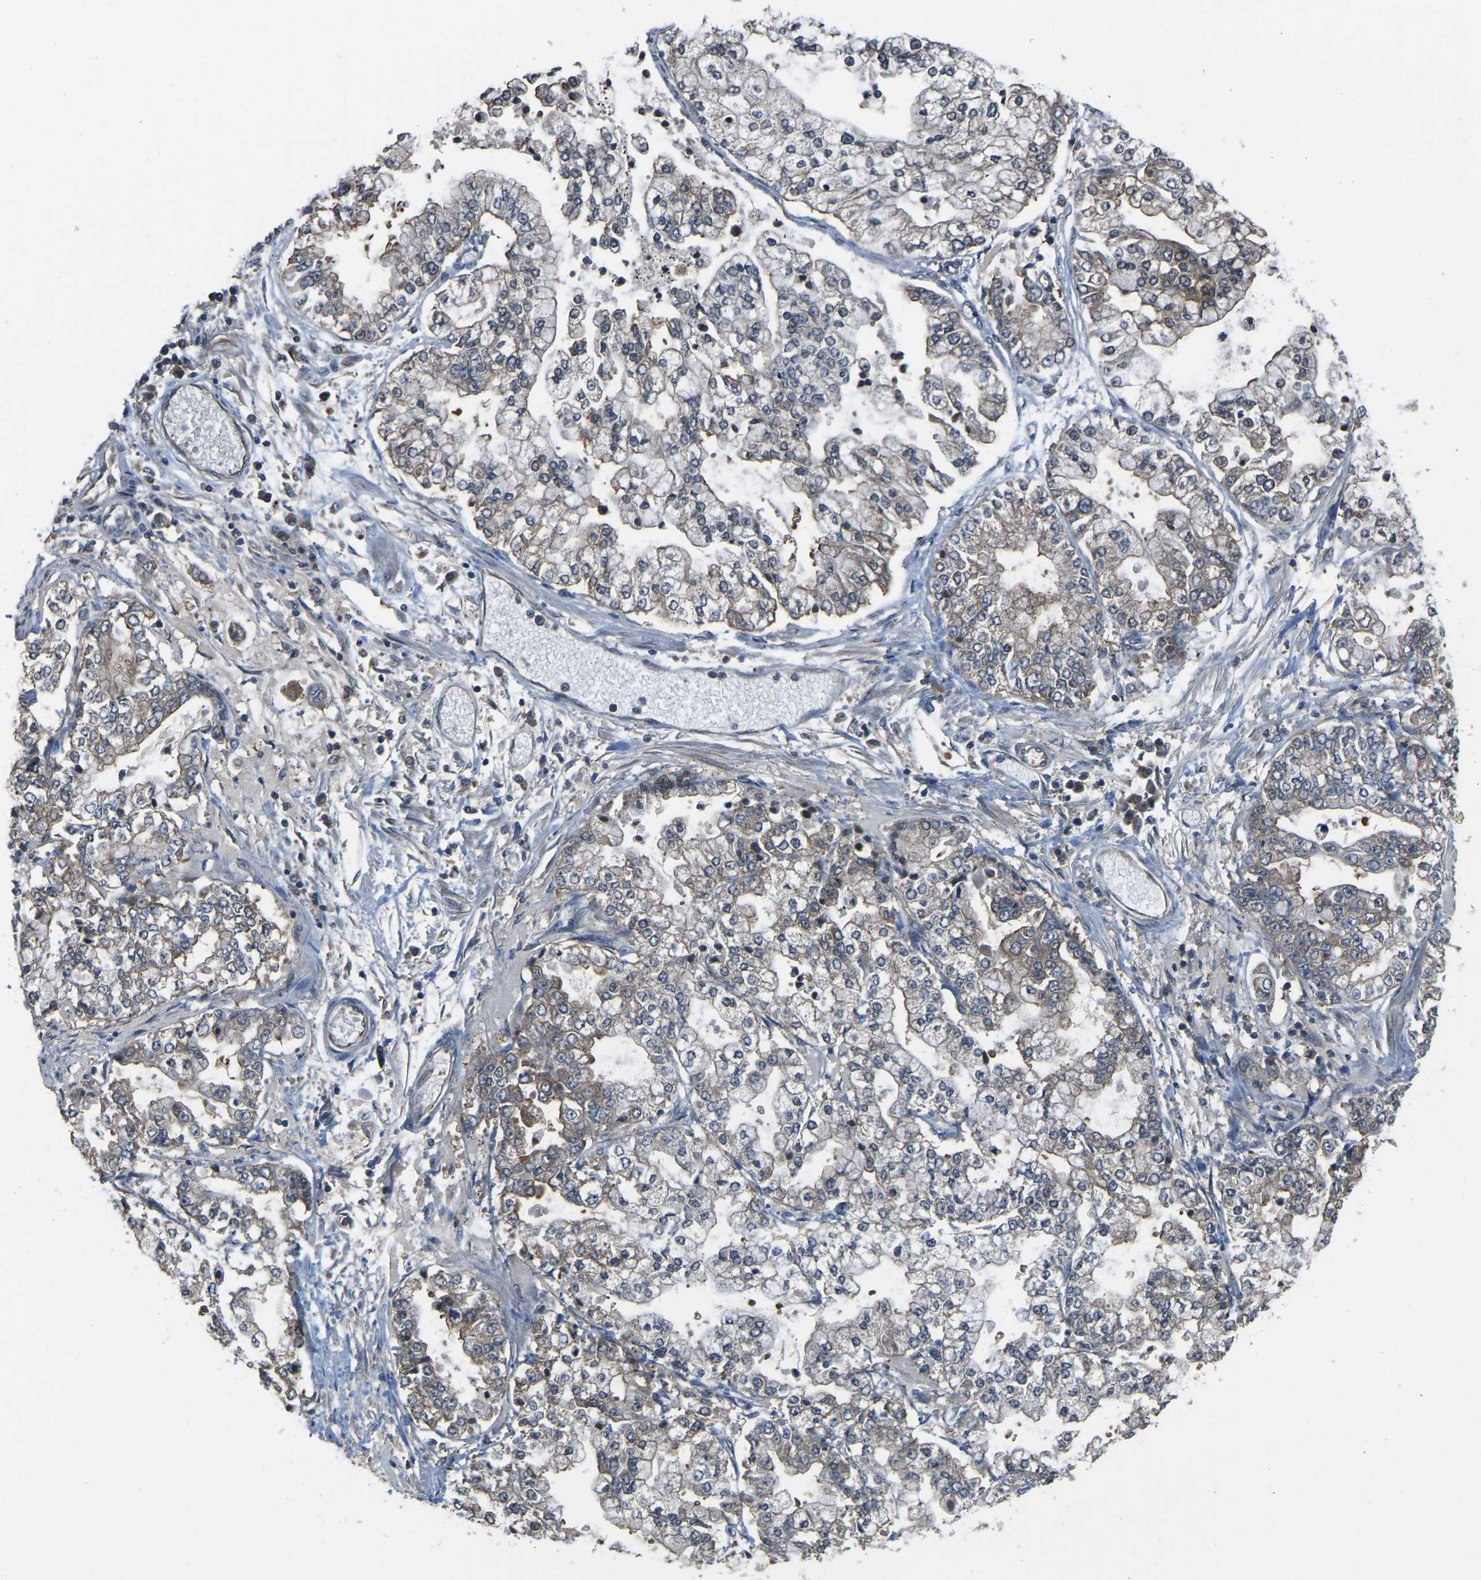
{"staining": {"intensity": "moderate", "quantity": ">75%", "location": "cytoplasmic/membranous"}, "tissue": "stomach cancer", "cell_type": "Tumor cells", "image_type": "cancer", "snomed": [{"axis": "morphology", "description": "Adenocarcinoma, NOS"}, {"axis": "topography", "description": "Stomach"}], "caption": "The micrograph exhibits immunohistochemical staining of stomach adenocarcinoma. There is moderate cytoplasmic/membranous staining is identified in approximately >75% of tumor cells.", "gene": "AIMP1", "patient": {"sex": "male", "age": 76}}